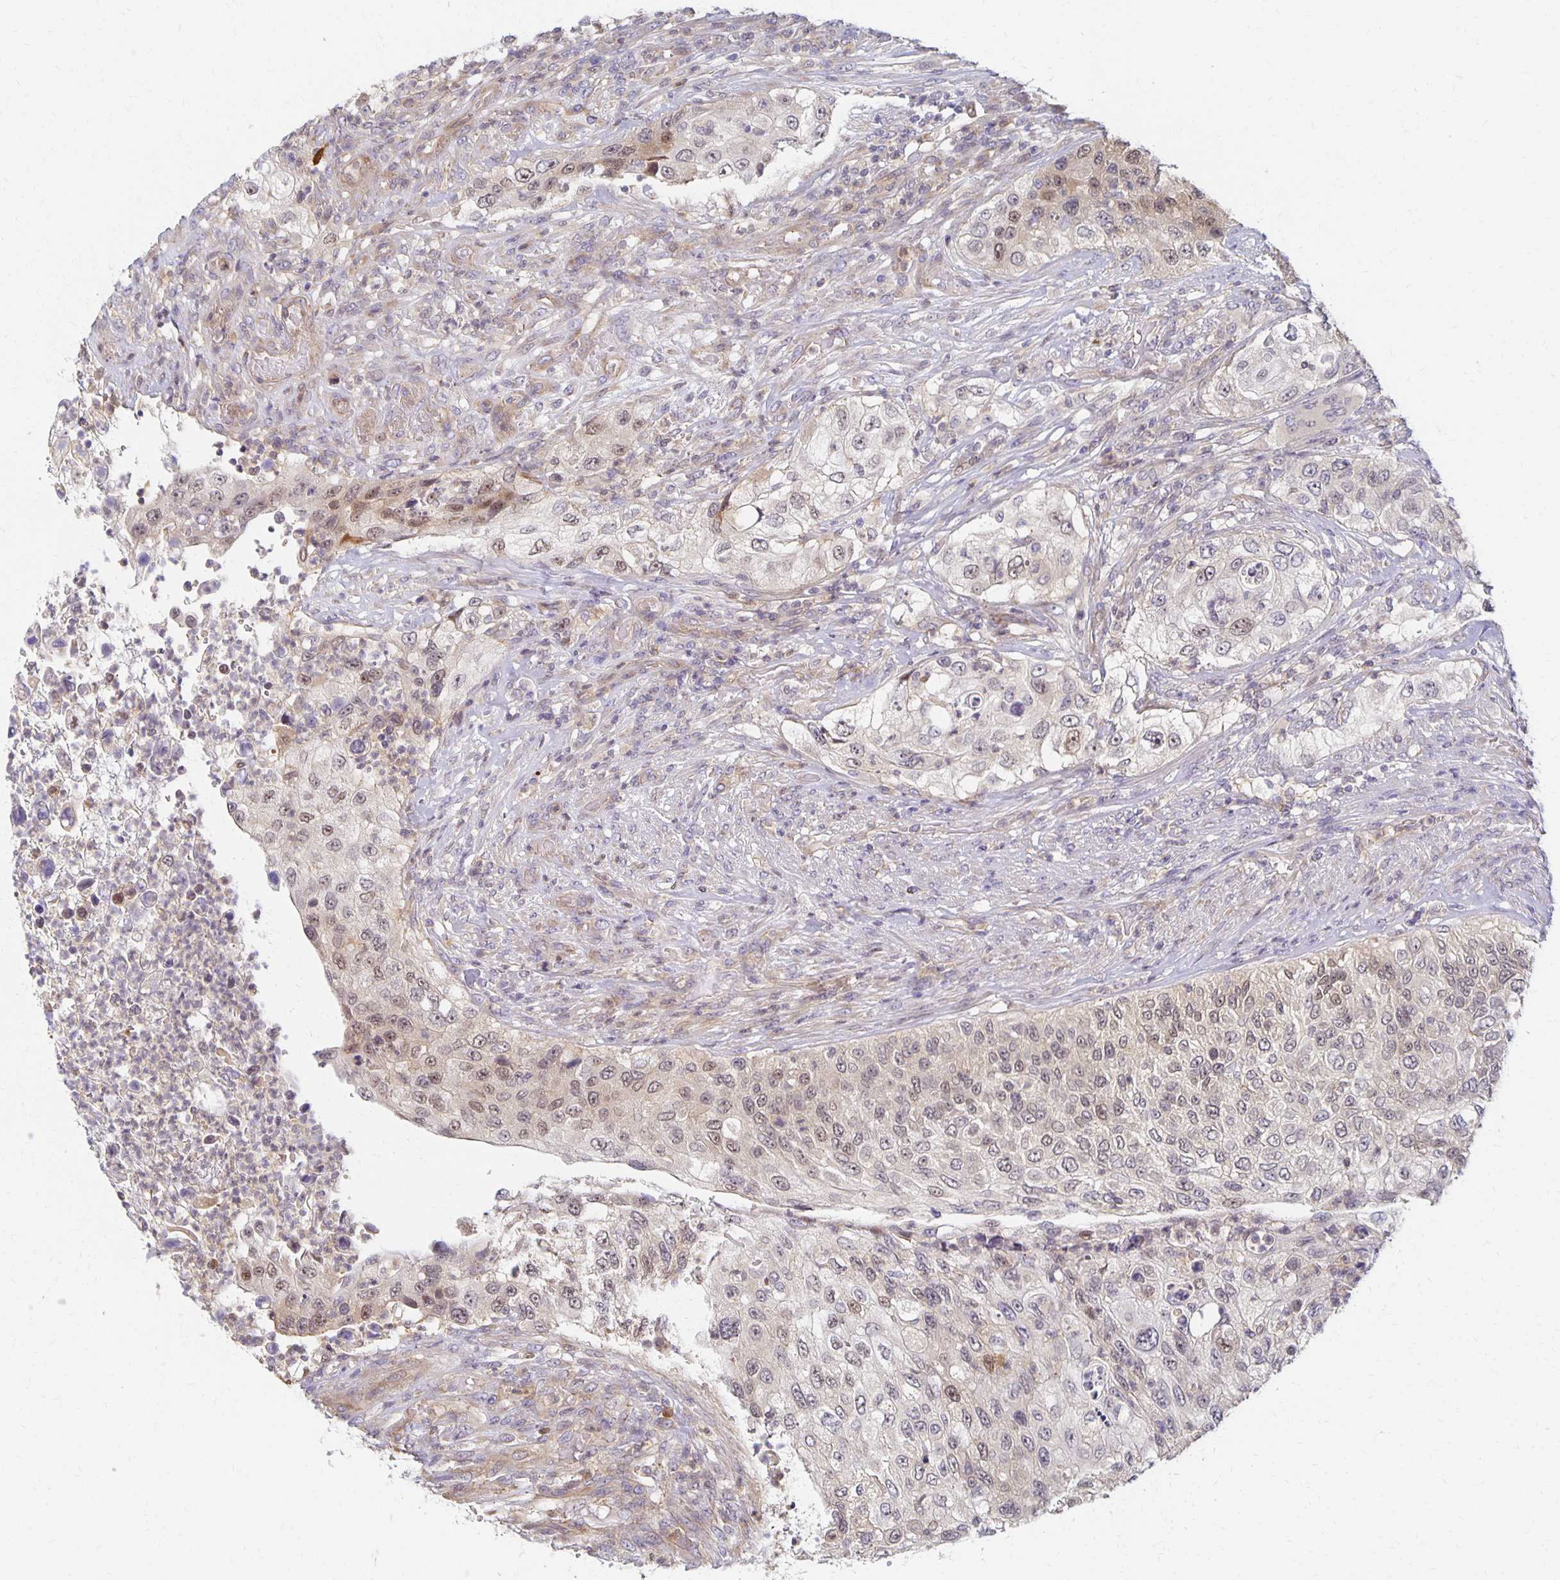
{"staining": {"intensity": "weak", "quantity": "25%-75%", "location": "nuclear"}, "tissue": "urothelial cancer", "cell_type": "Tumor cells", "image_type": "cancer", "snomed": [{"axis": "morphology", "description": "Urothelial carcinoma, High grade"}, {"axis": "topography", "description": "Urinary bladder"}], "caption": "Immunohistochemical staining of human high-grade urothelial carcinoma shows weak nuclear protein staining in about 25%-75% of tumor cells.", "gene": "SORL1", "patient": {"sex": "female", "age": 60}}